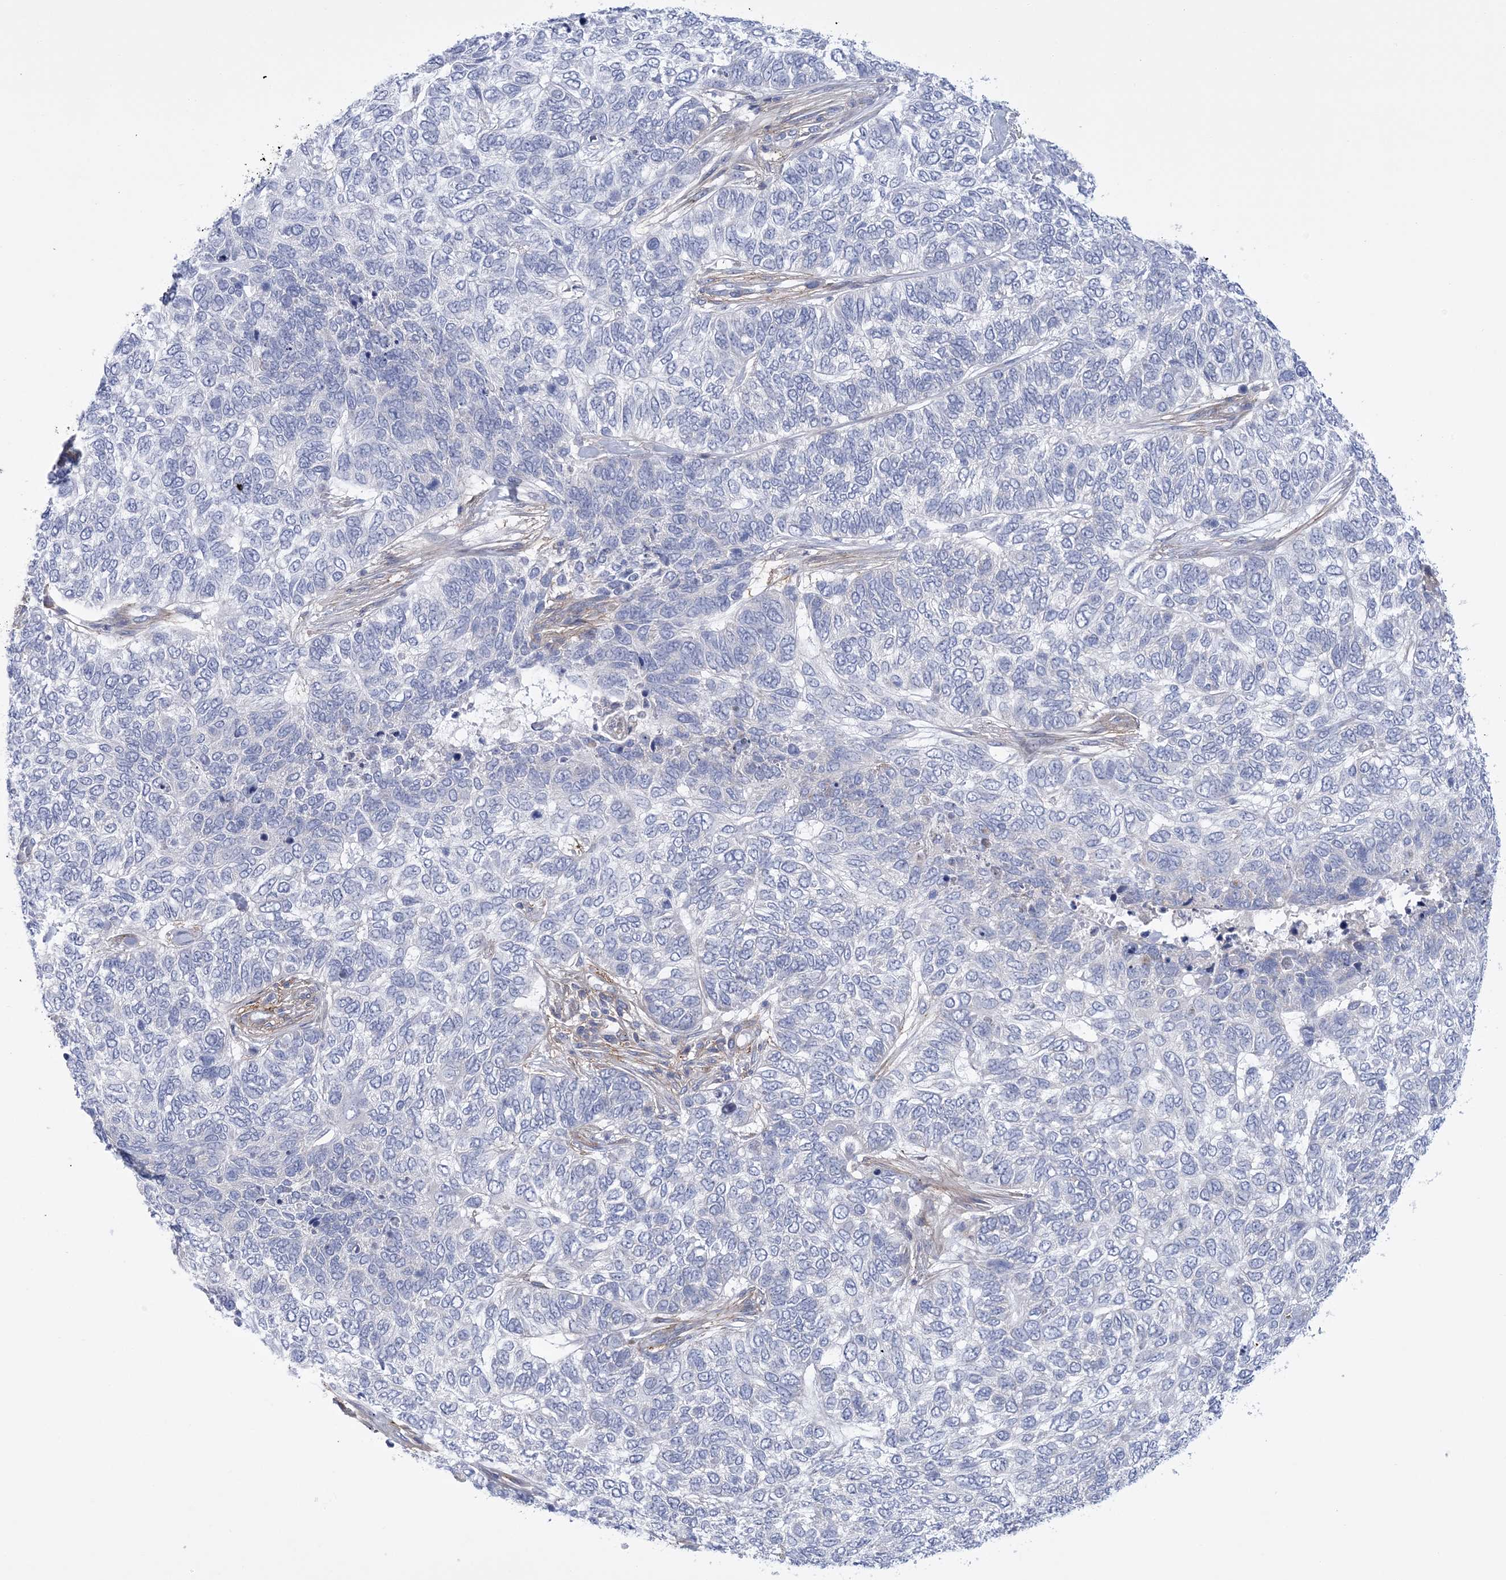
{"staining": {"intensity": "negative", "quantity": "none", "location": "none"}, "tissue": "skin cancer", "cell_type": "Tumor cells", "image_type": "cancer", "snomed": [{"axis": "morphology", "description": "Basal cell carcinoma"}, {"axis": "topography", "description": "Skin"}], "caption": "A photomicrograph of basal cell carcinoma (skin) stained for a protein exhibits no brown staining in tumor cells.", "gene": "ARSJ", "patient": {"sex": "female", "age": 65}}